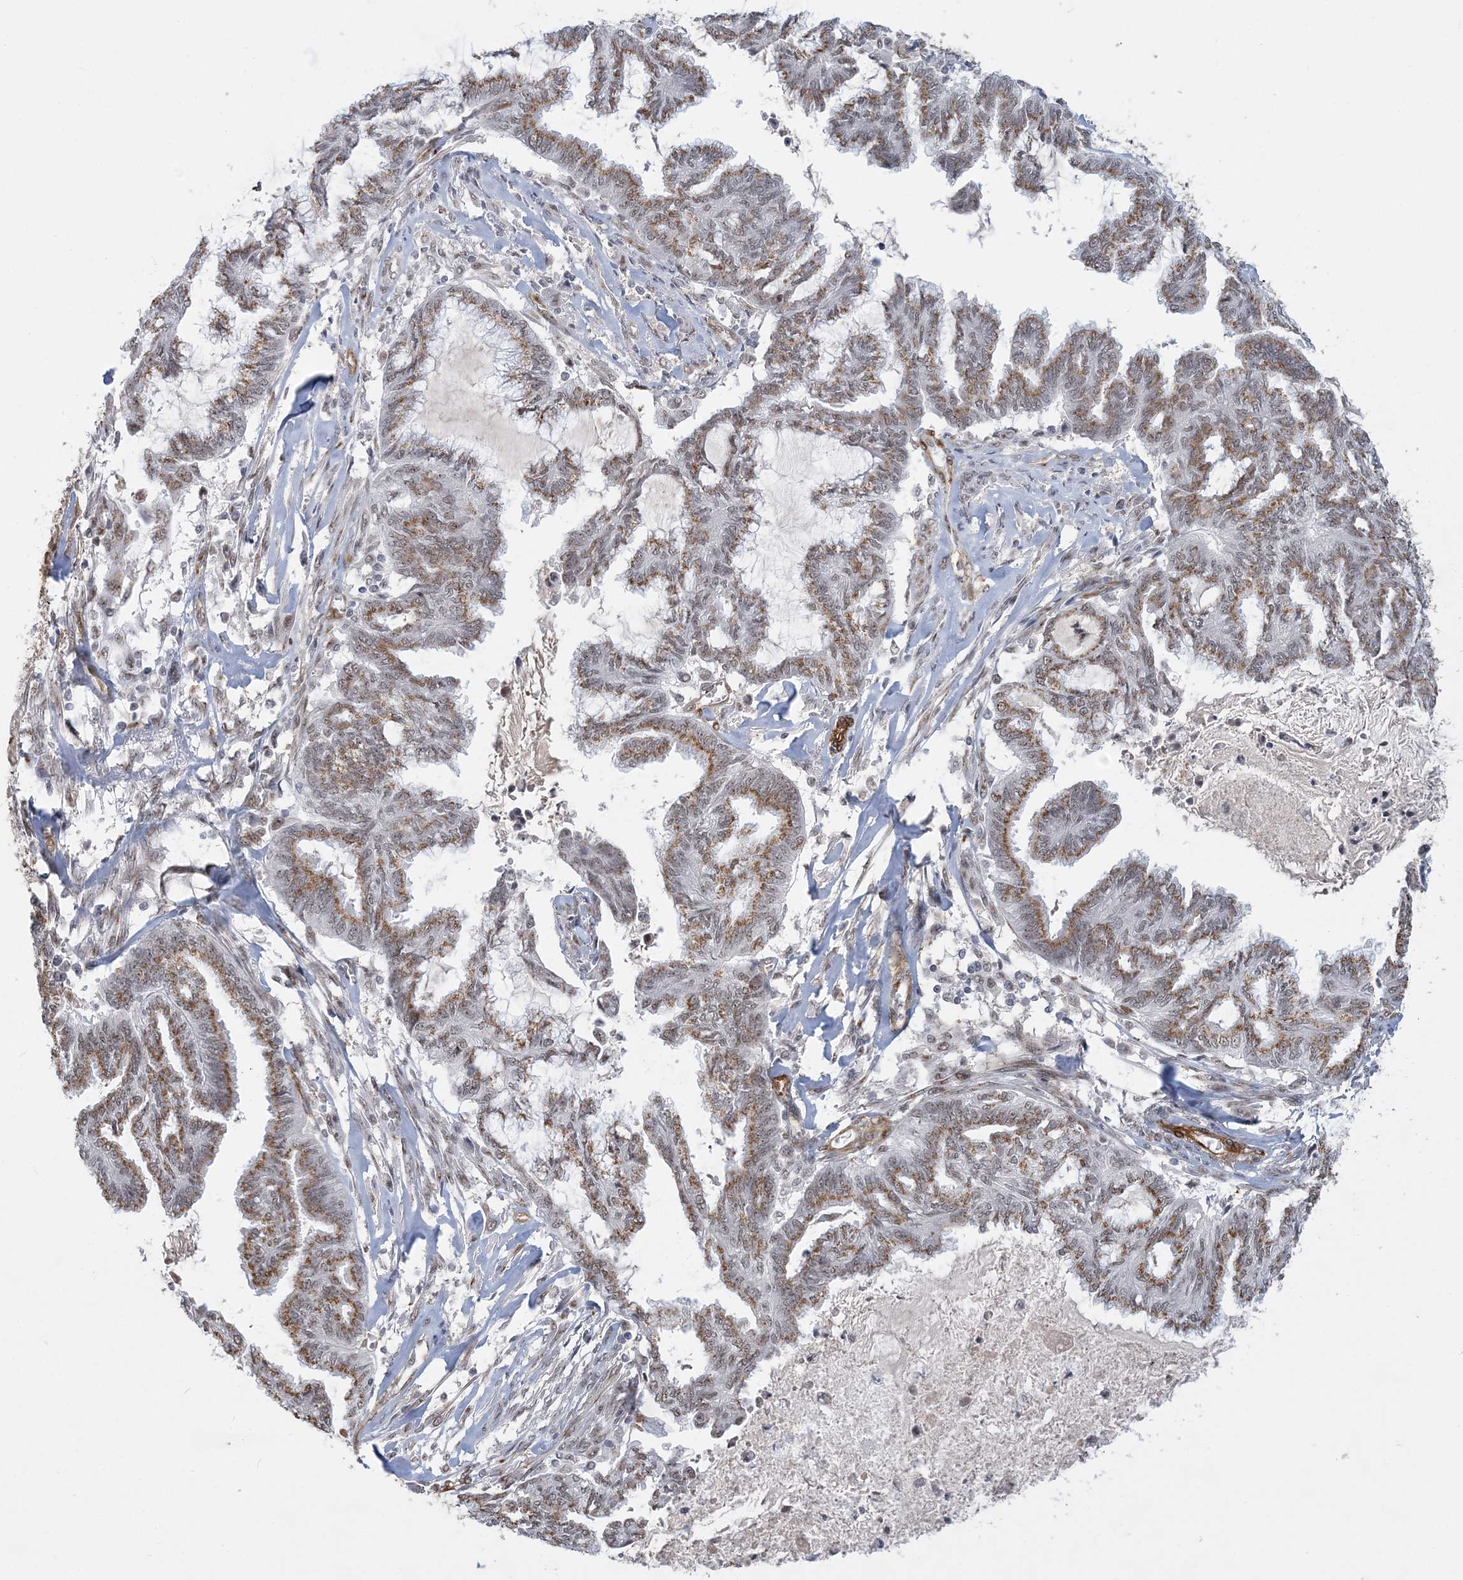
{"staining": {"intensity": "moderate", "quantity": ">75%", "location": "cytoplasmic/membranous"}, "tissue": "endometrial cancer", "cell_type": "Tumor cells", "image_type": "cancer", "snomed": [{"axis": "morphology", "description": "Adenocarcinoma, NOS"}, {"axis": "topography", "description": "Endometrium"}], "caption": "Immunohistochemical staining of human endometrial cancer (adenocarcinoma) displays medium levels of moderate cytoplasmic/membranous expression in approximately >75% of tumor cells. The protein of interest is shown in brown color, while the nuclei are stained blue.", "gene": "PLRG1", "patient": {"sex": "female", "age": 86}}